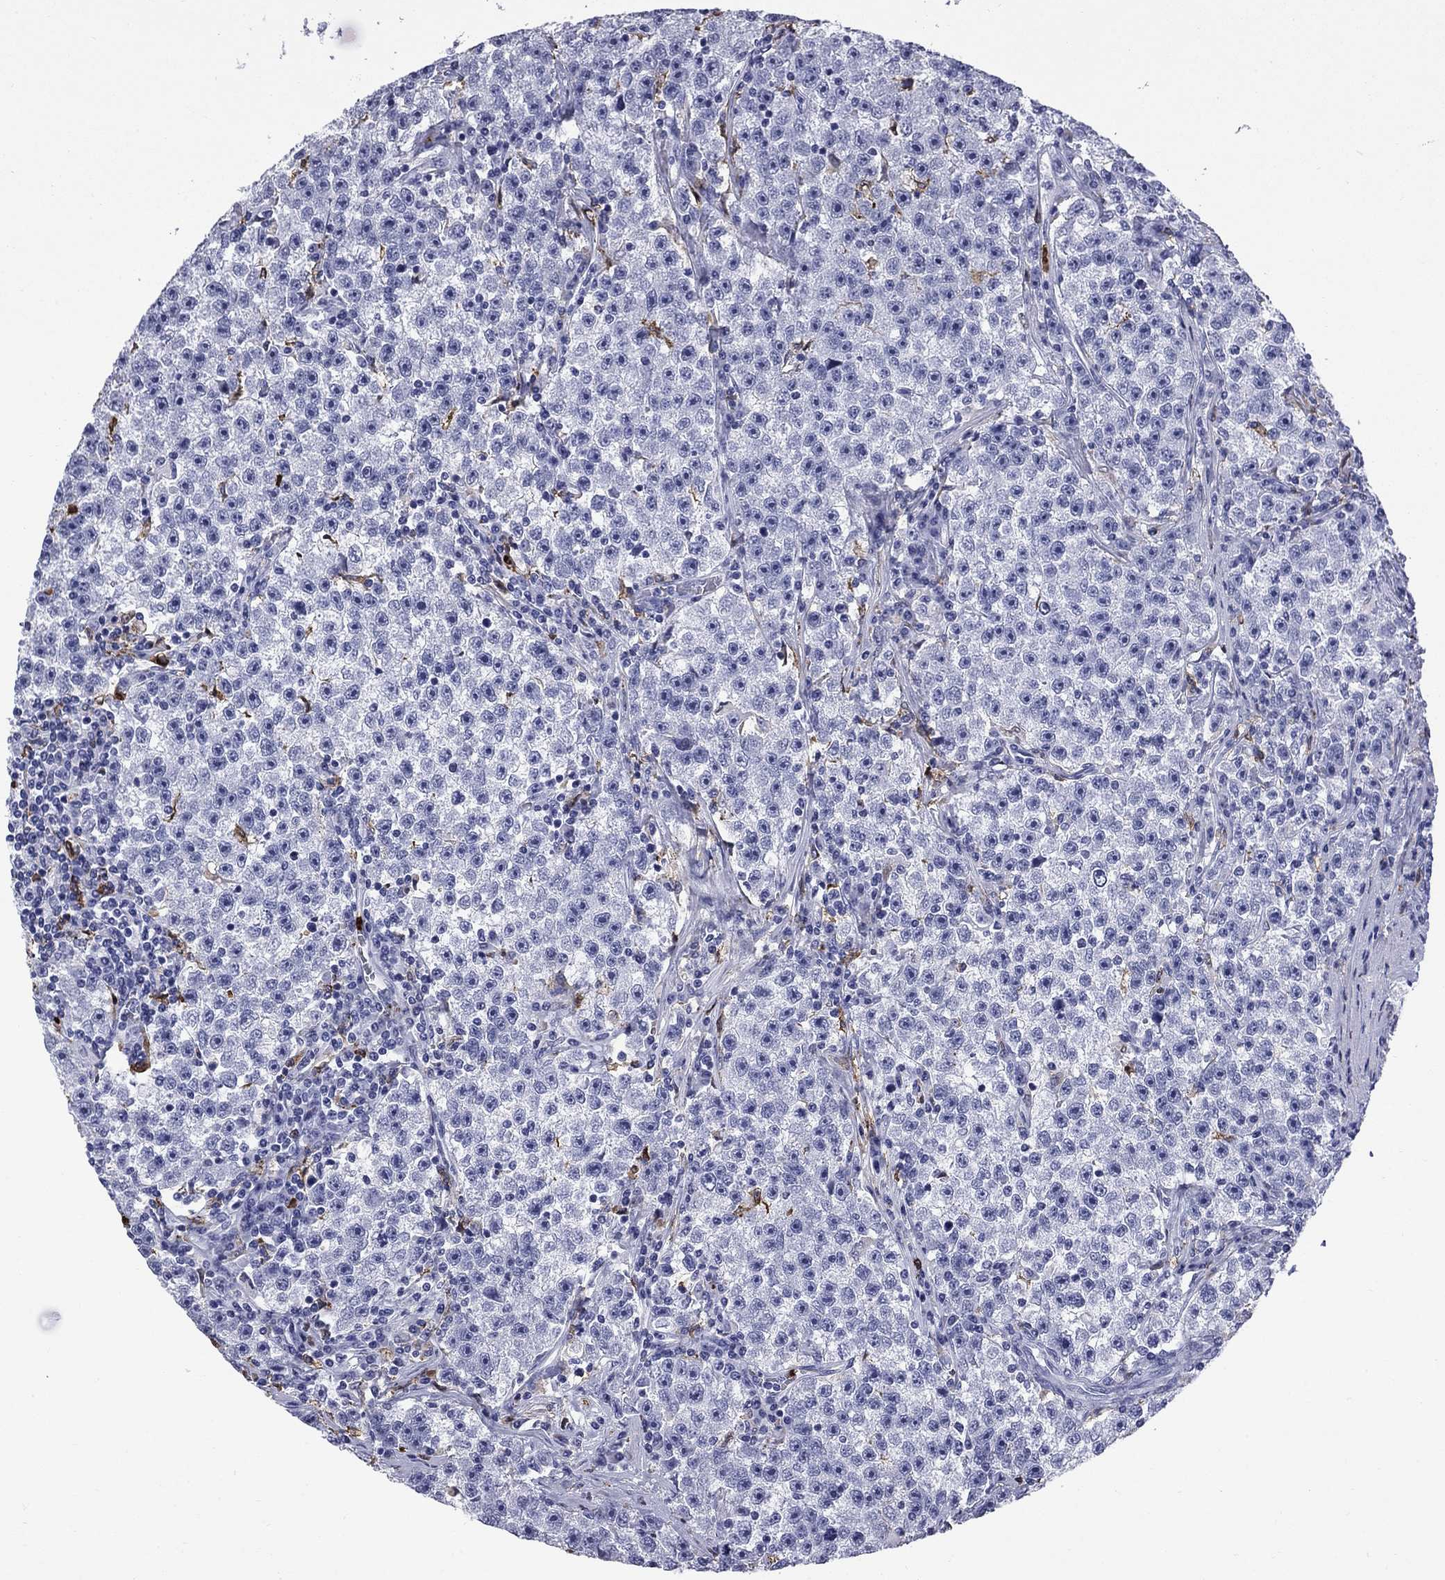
{"staining": {"intensity": "negative", "quantity": "none", "location": "none"}, "tissue": "testis cancer", "cell_type": "Tumor cells", "image_type": "cancer", "snomed": [{"axis": "morphology", "description": "Seminoma, NOS"}, {"axis": "topography", "description": "Testis"}], "caption": "DAB (3,3'-diaminobenzidine) immunohistochemical staining of human seminoma (testis) displays no significant expression in tumor cells.", "gene": "TRIM29", "patient": {"sex": "male", "age": 22}}